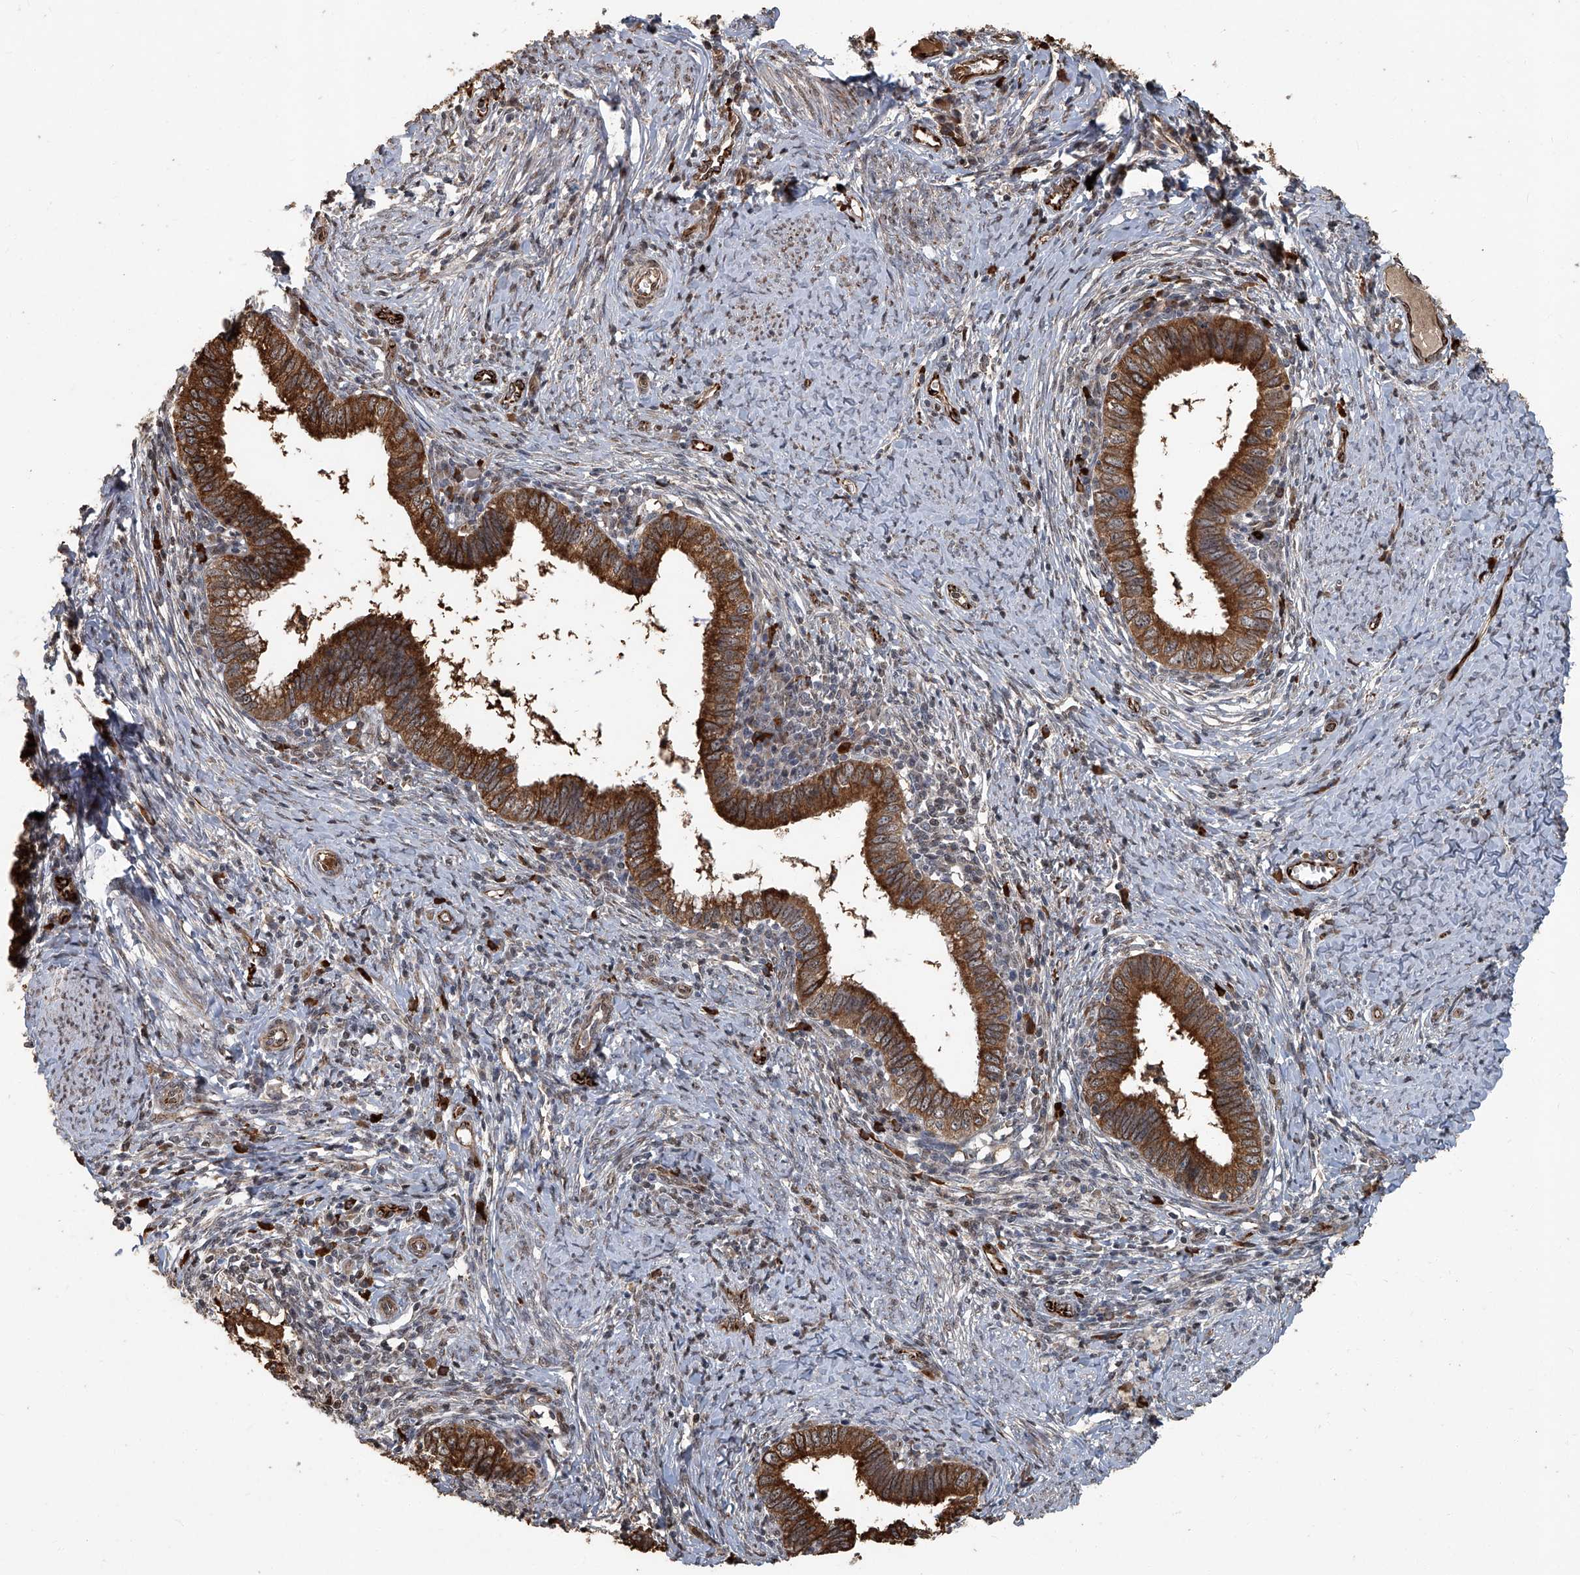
{"staining": {"intensity": "strong", "quantity": ">75%", "location": "cytoplasmic/membranous"}, "tissue": "cervical cancer", "cell_type": "Tumor cells", "image_type": "cancer", "snomed": [{"axis": "morphology", "description": "Adenocarcinoma, NOS"}, {"axis": "topography", "description": "Cervix"}], "caption": "Immunohistochemical staining of adenocarcinoma (cervical) shows high levels of strong cytoplasmic/membranous protein expression in approximately >75% of tumor cells. (DAB = brown stain, brightfield microscopy at high magnification).", "gene": "GPR132", "patient": {"sex": "female", "age": 36}}